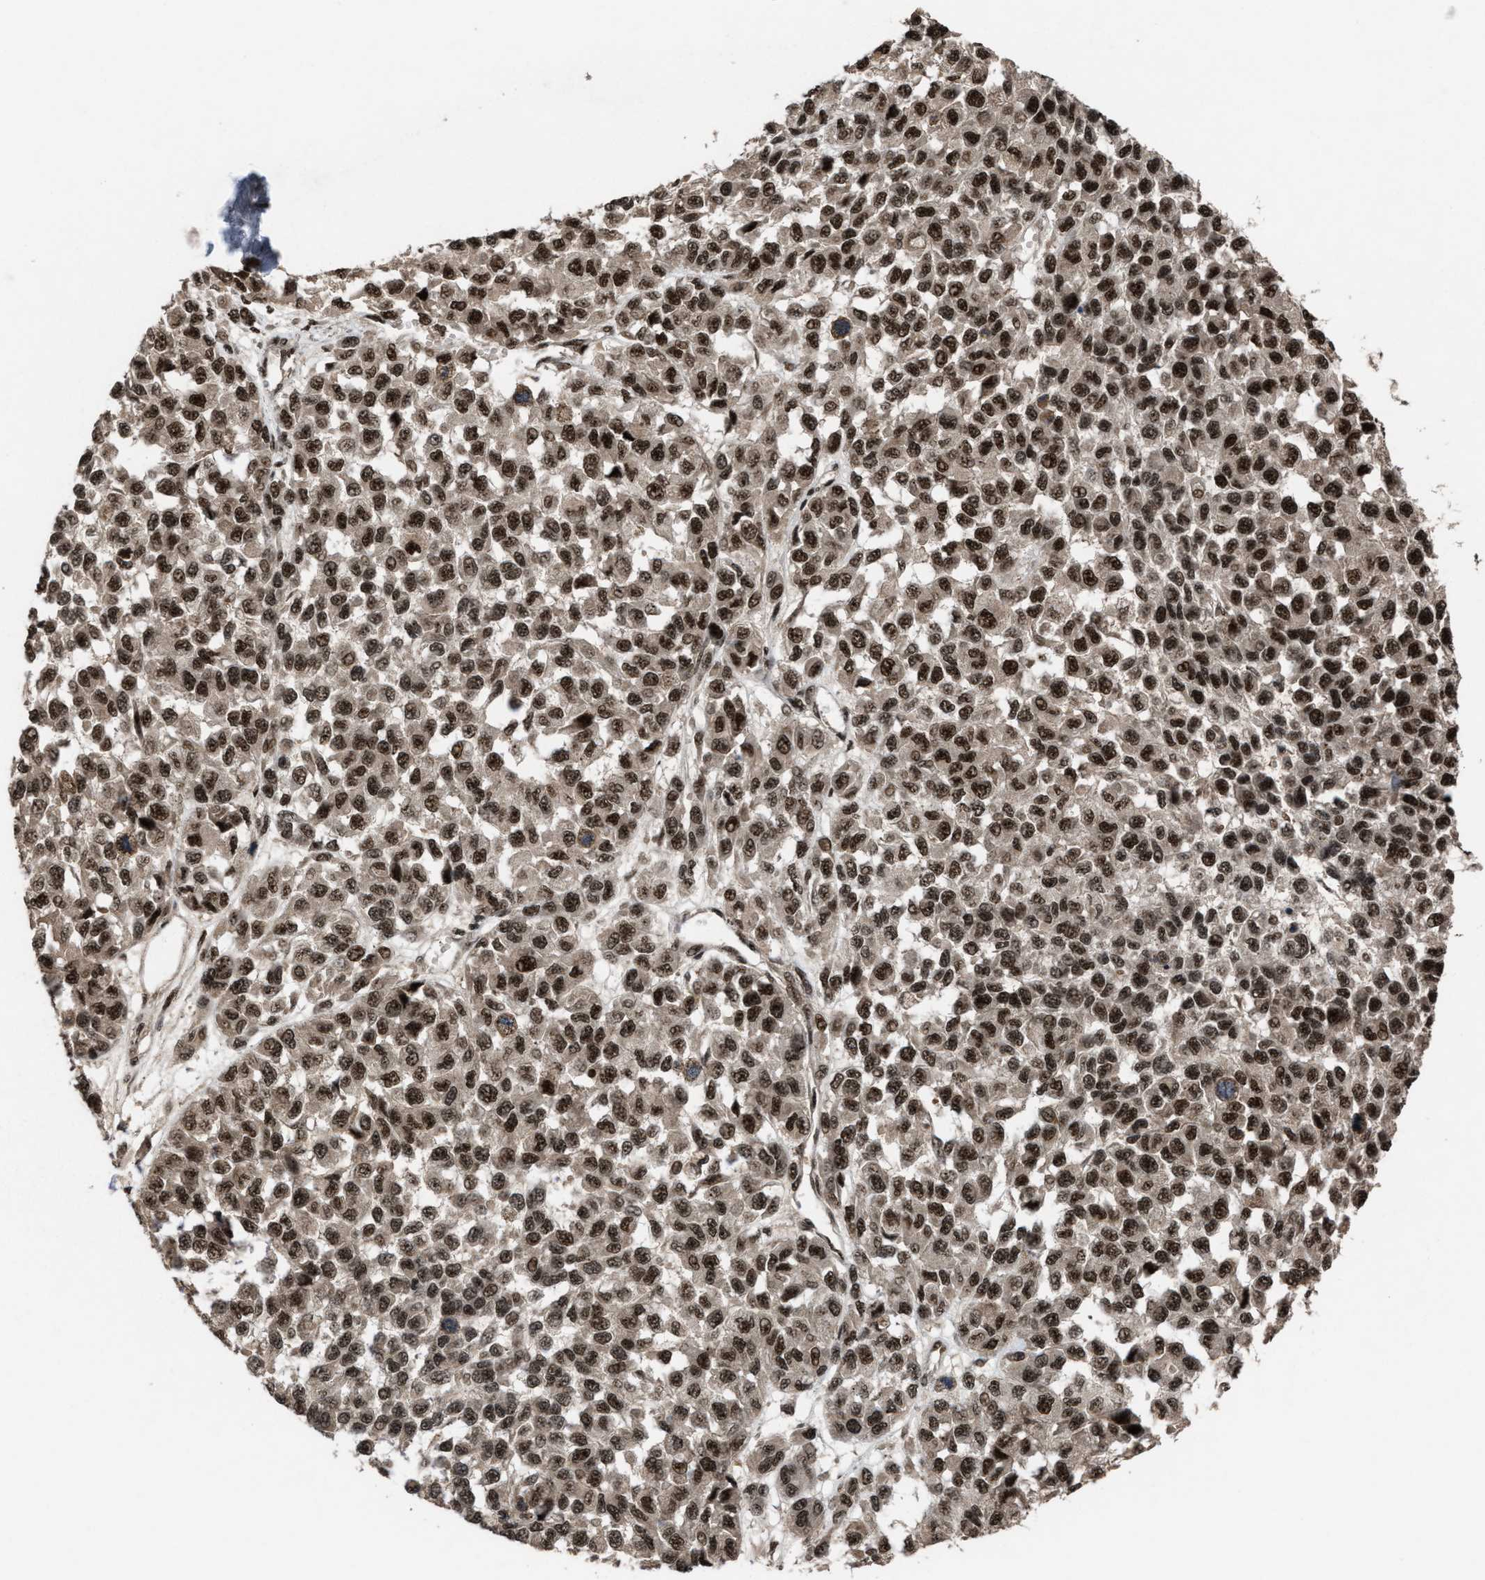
{"staining": {"intensity": "strong", "quantity": ">75%", "location": "nuclear"}, "tissue": "melanoma", "cell_type": "Tumor cells", "image_type": "cancer", "snomed": [{"axis": "morphology", "description": "Malignant melanoma, NOS"}, {"axis": "topography", "description": "Skin"}], "caption": "Protein staining shows strong nuclear positivity in approximately >75% of tumor cells in malignant melanoma.", "gene": "PRPF4", "patient": {"sex": "male", "age": 62}}